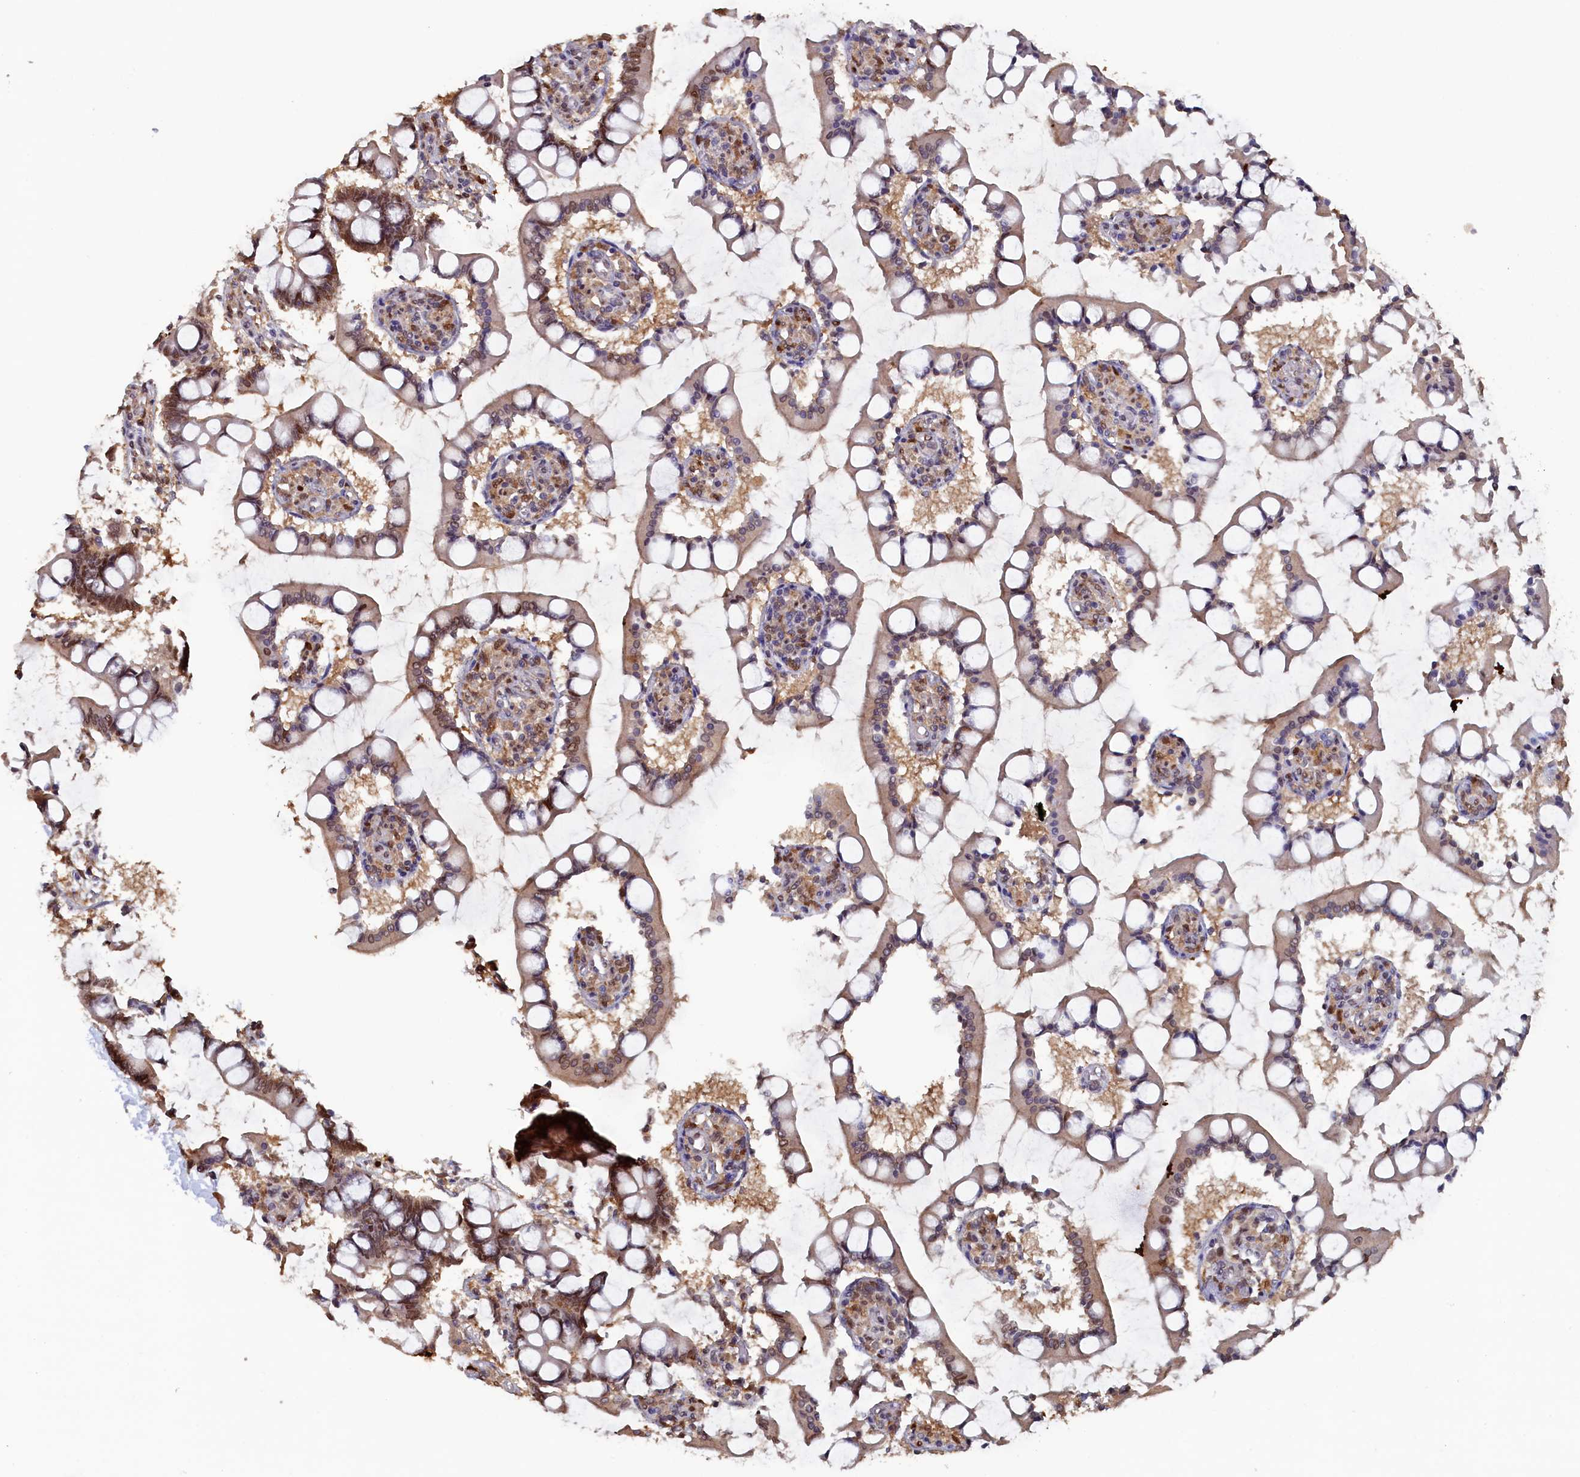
{"staining": {"intensity": "moderate", "quantity": "25%-75%", "location": "cytoplasmic/membranous,nuclear"}, "tissue": "small intestine", "cell_type": "Glandular cells", "image_type": "normal", "snomed": [{"axis": "morphology", "description": "Normal tissue, NOS"}, {"axis": "topography", "description": "Small intestine"}], "caption": "IHC of normal human small intestine shows medium levels of moderate cytoplasmic/membranous,nuclear staining in approximately 25%-75% of glandular cells.", "gene": "AHCY", "patient": {"sex": "male", "age": 52}}